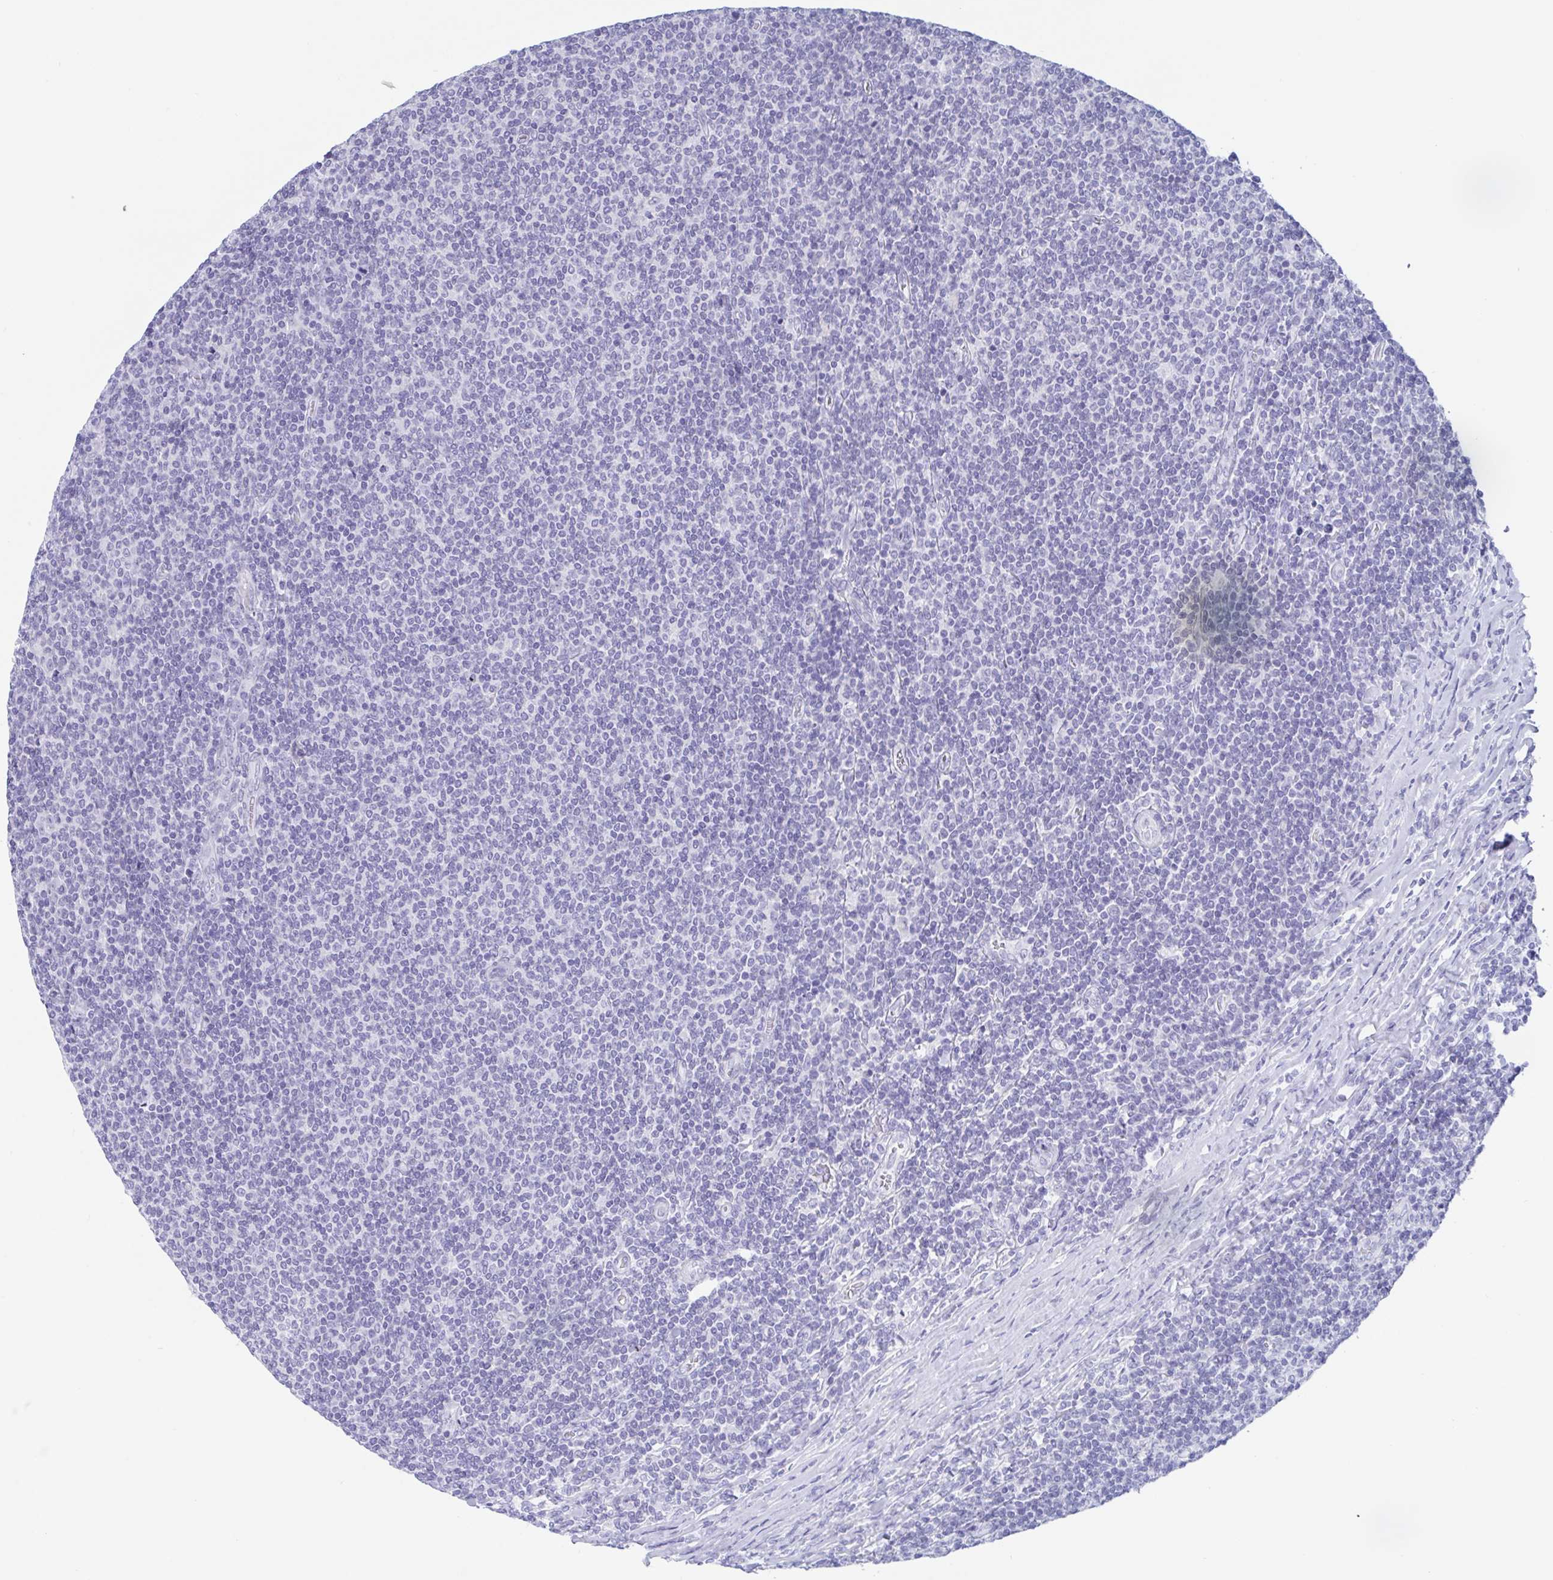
{"staining": {"intensity": "negative", "quantity": "none", "location": "none"}, "tissue": "lymphoma", "cell_type": "Tumor cells", "image_type": "cancer", "snomed": [{"axis": "morphology", "description": "Malignant lymphoma, non-Hodgkin's type, Low grade"}, {"axis": "topography", "description": "Lymph node"}], "caption": "Human lymphoma stained for a protein using IHC displays no staining in tumor cells.", "gene": "CDX4", "patient": {"sex": "male", "age": 52}}